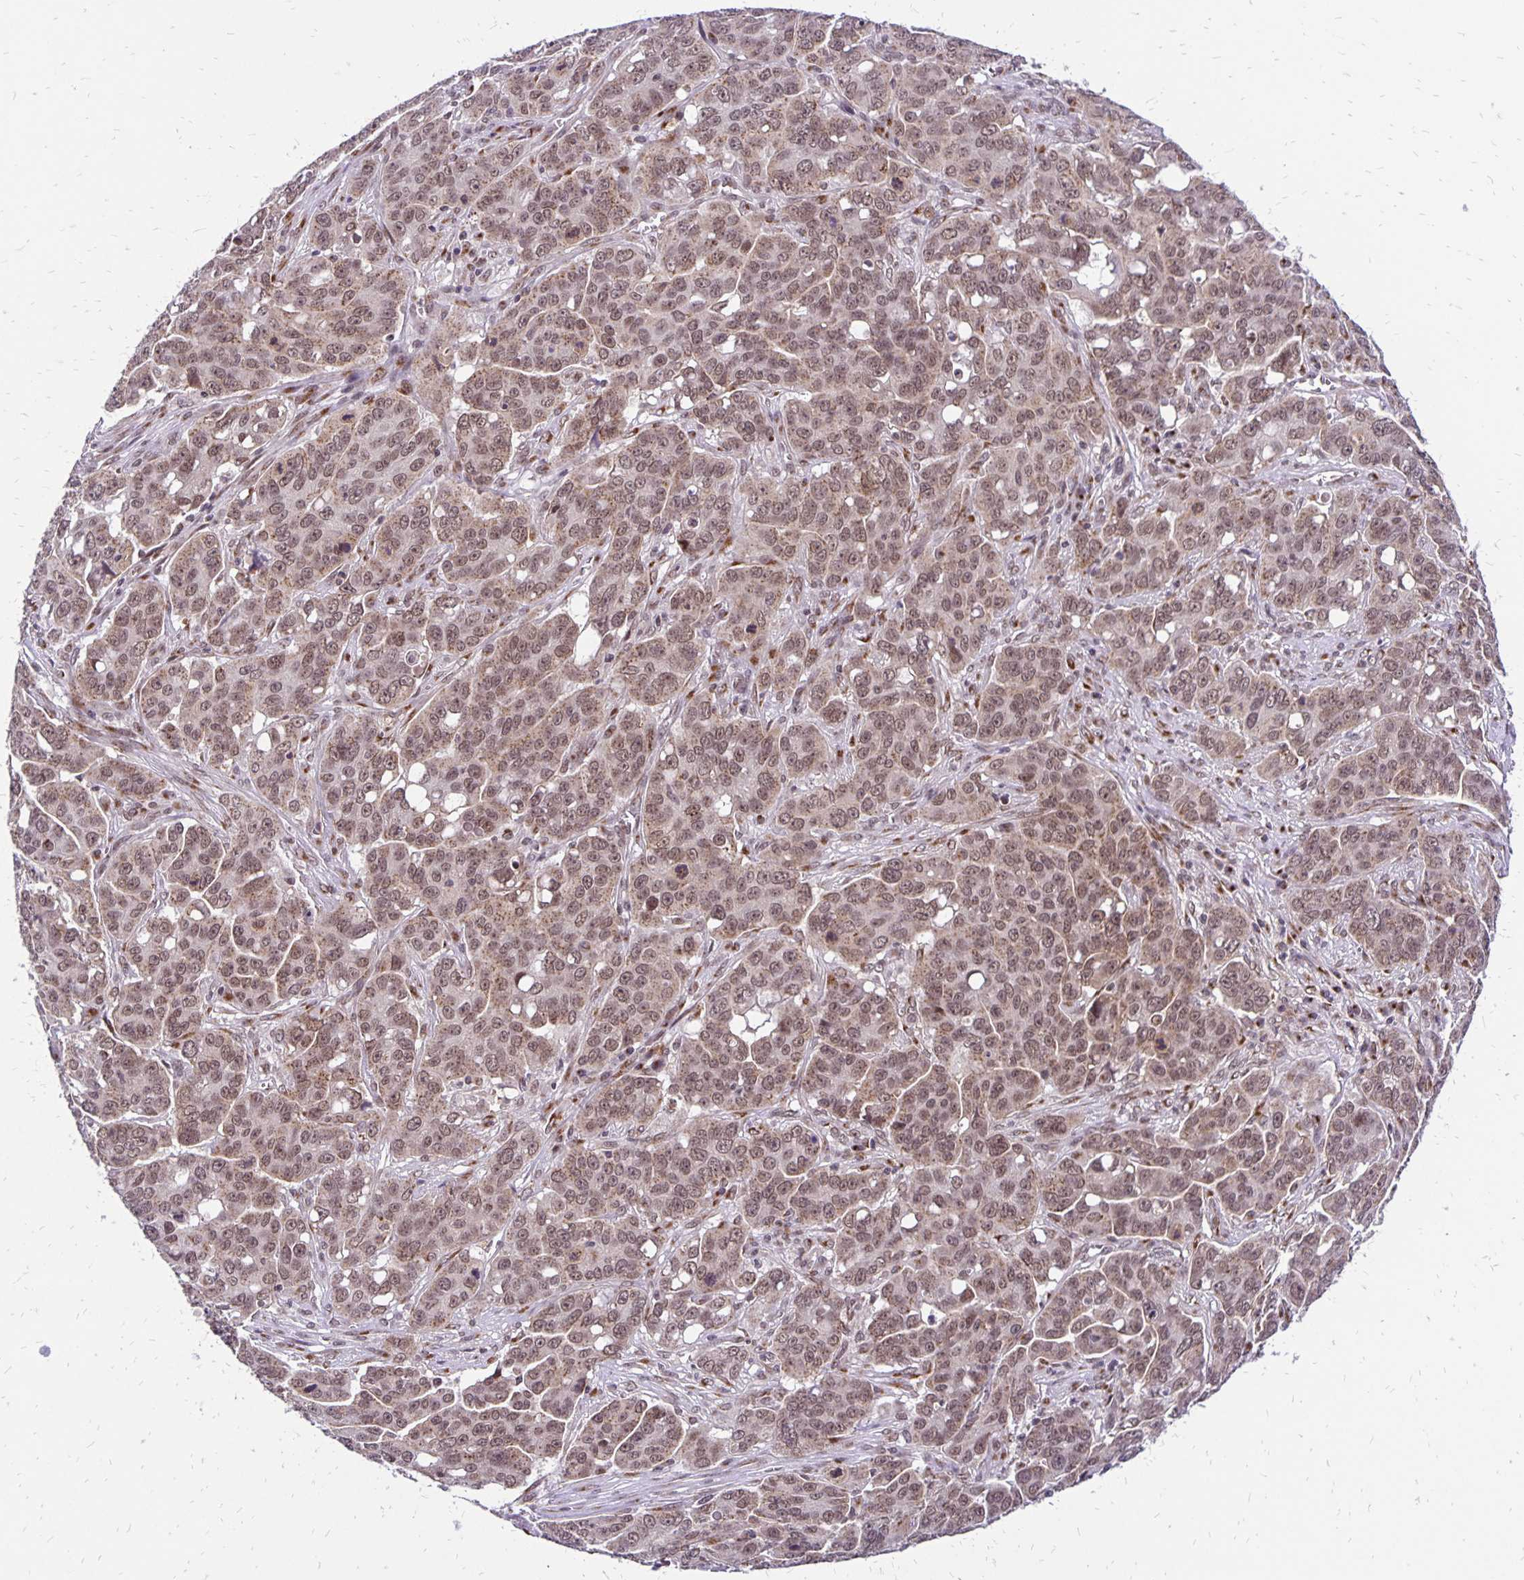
{"staining": {"intensity": "weak", "quantity": ">75%", "location": "nuclear"}, "tissue": "ovarian cancer", "cell_type": "Tumor cells", "image_type": "cancer", "snomed": [{"axis": "morphology", "description": "Carcinoma, endometroid"}, {"axis": "topography", "description": "Ovary"}], "caption": "Protein expression analysis of human ovarian endometroid carcinoma reveals weak nuclear positivity in about >75% of tumor cells.", "gene": "GOLGA5", "patient": {"sex": "female", "age": 78}}